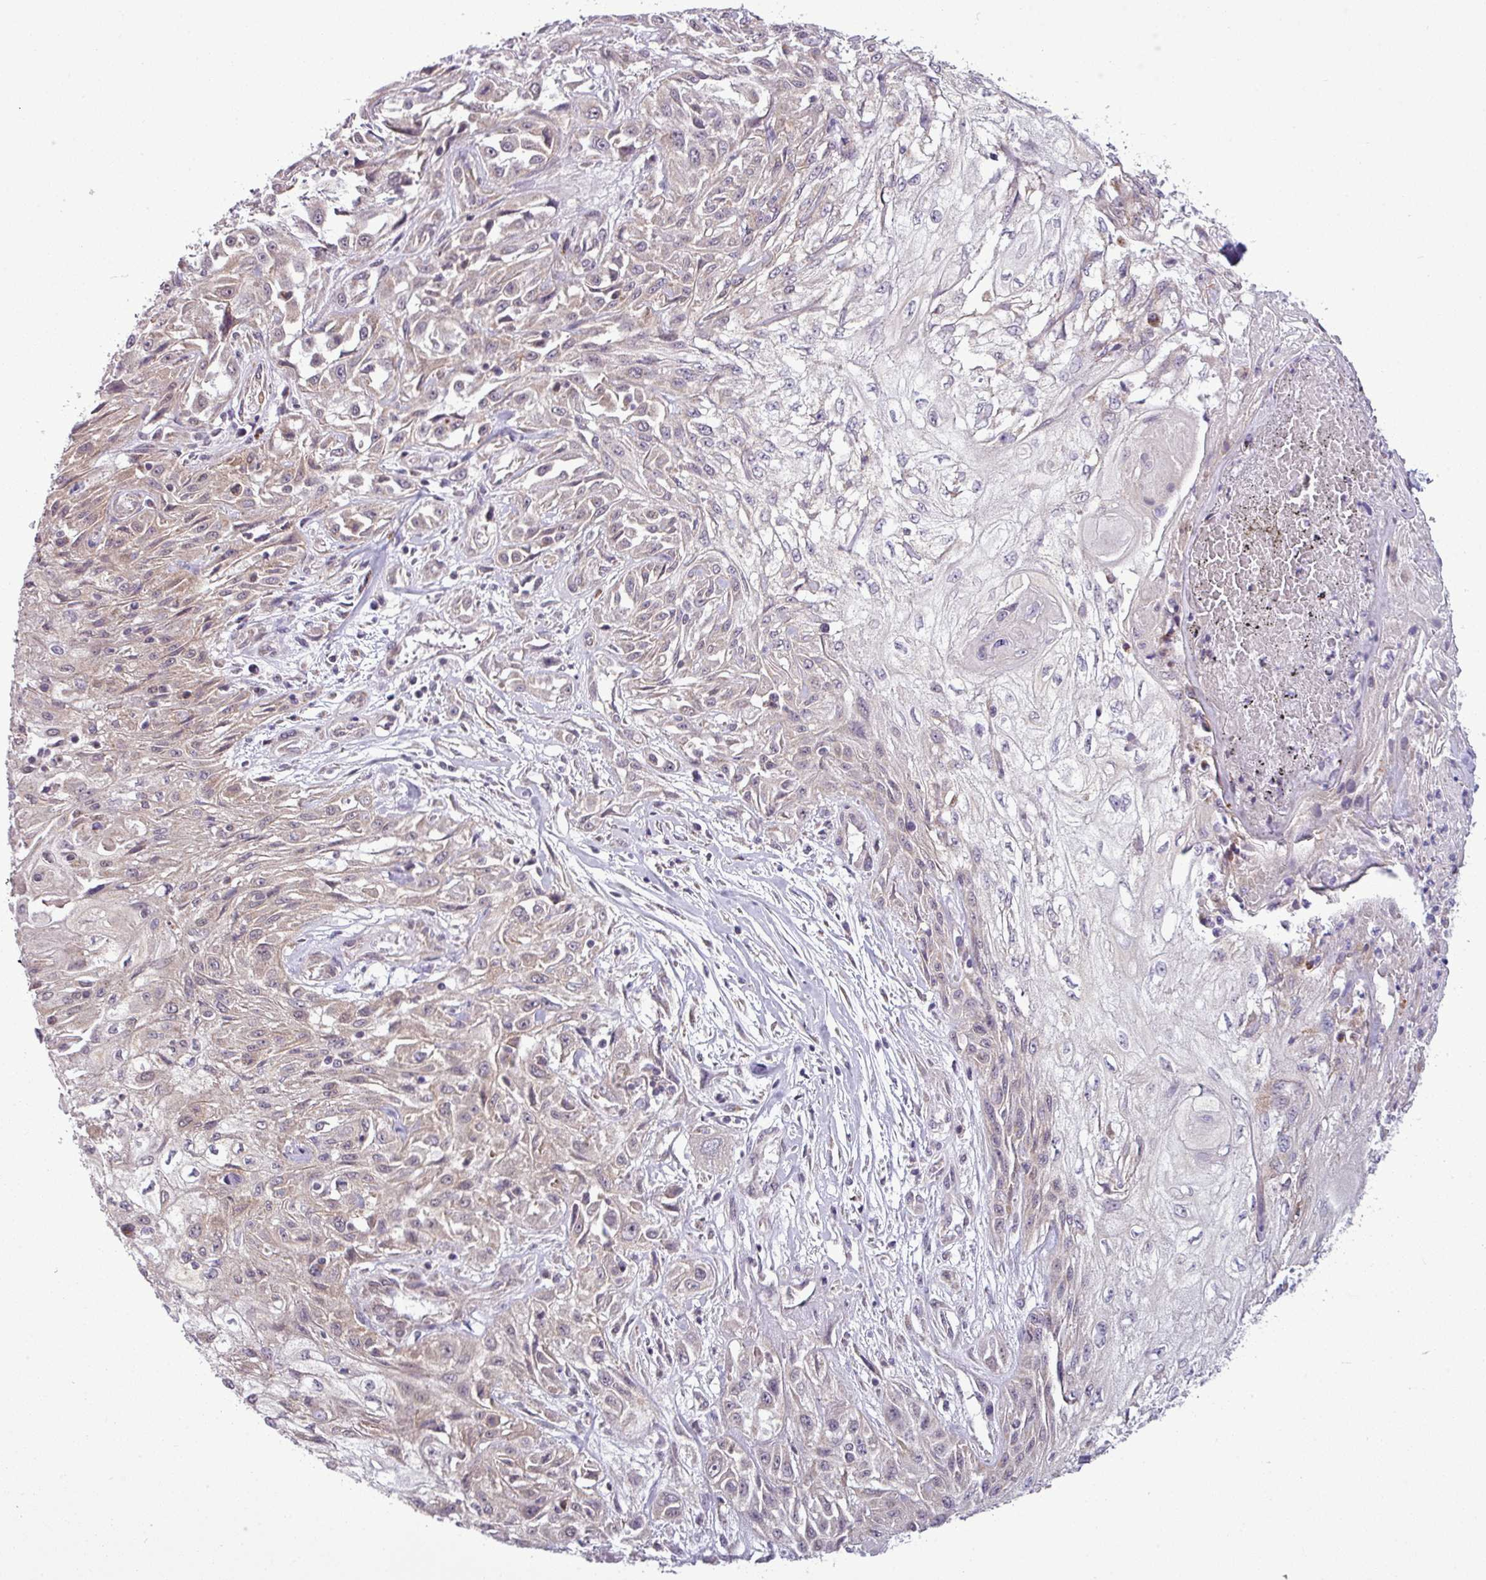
{"staining": {"intensity": "weak", "quantity": "25%-75%", "location": "cytoplasmic/membranous"}, "tissue": "skin cancer", "cell_type": "Tumor cells", "image_type": "cancer", "snomed": [{"axis": "morphology", "description": "Squamous cell carcinoma, NOS"}, {"axis": "morphology", "description": "Squamous cell carcinoma, metastatic, NOS"}, {"axis": "topography", "description": "Skin"}, {"axis": "topography", "description": "Lymph node"}], "caption": "A low amount of weak cytoplasmic/membranous positivity is present in approximately 25%-75% of tumor cells in skin squamous cell carcinoma tissue. Nuclei are stained in blue.", "gene": "ZNF217", "patient": {"sex": "male", "age": 75}}